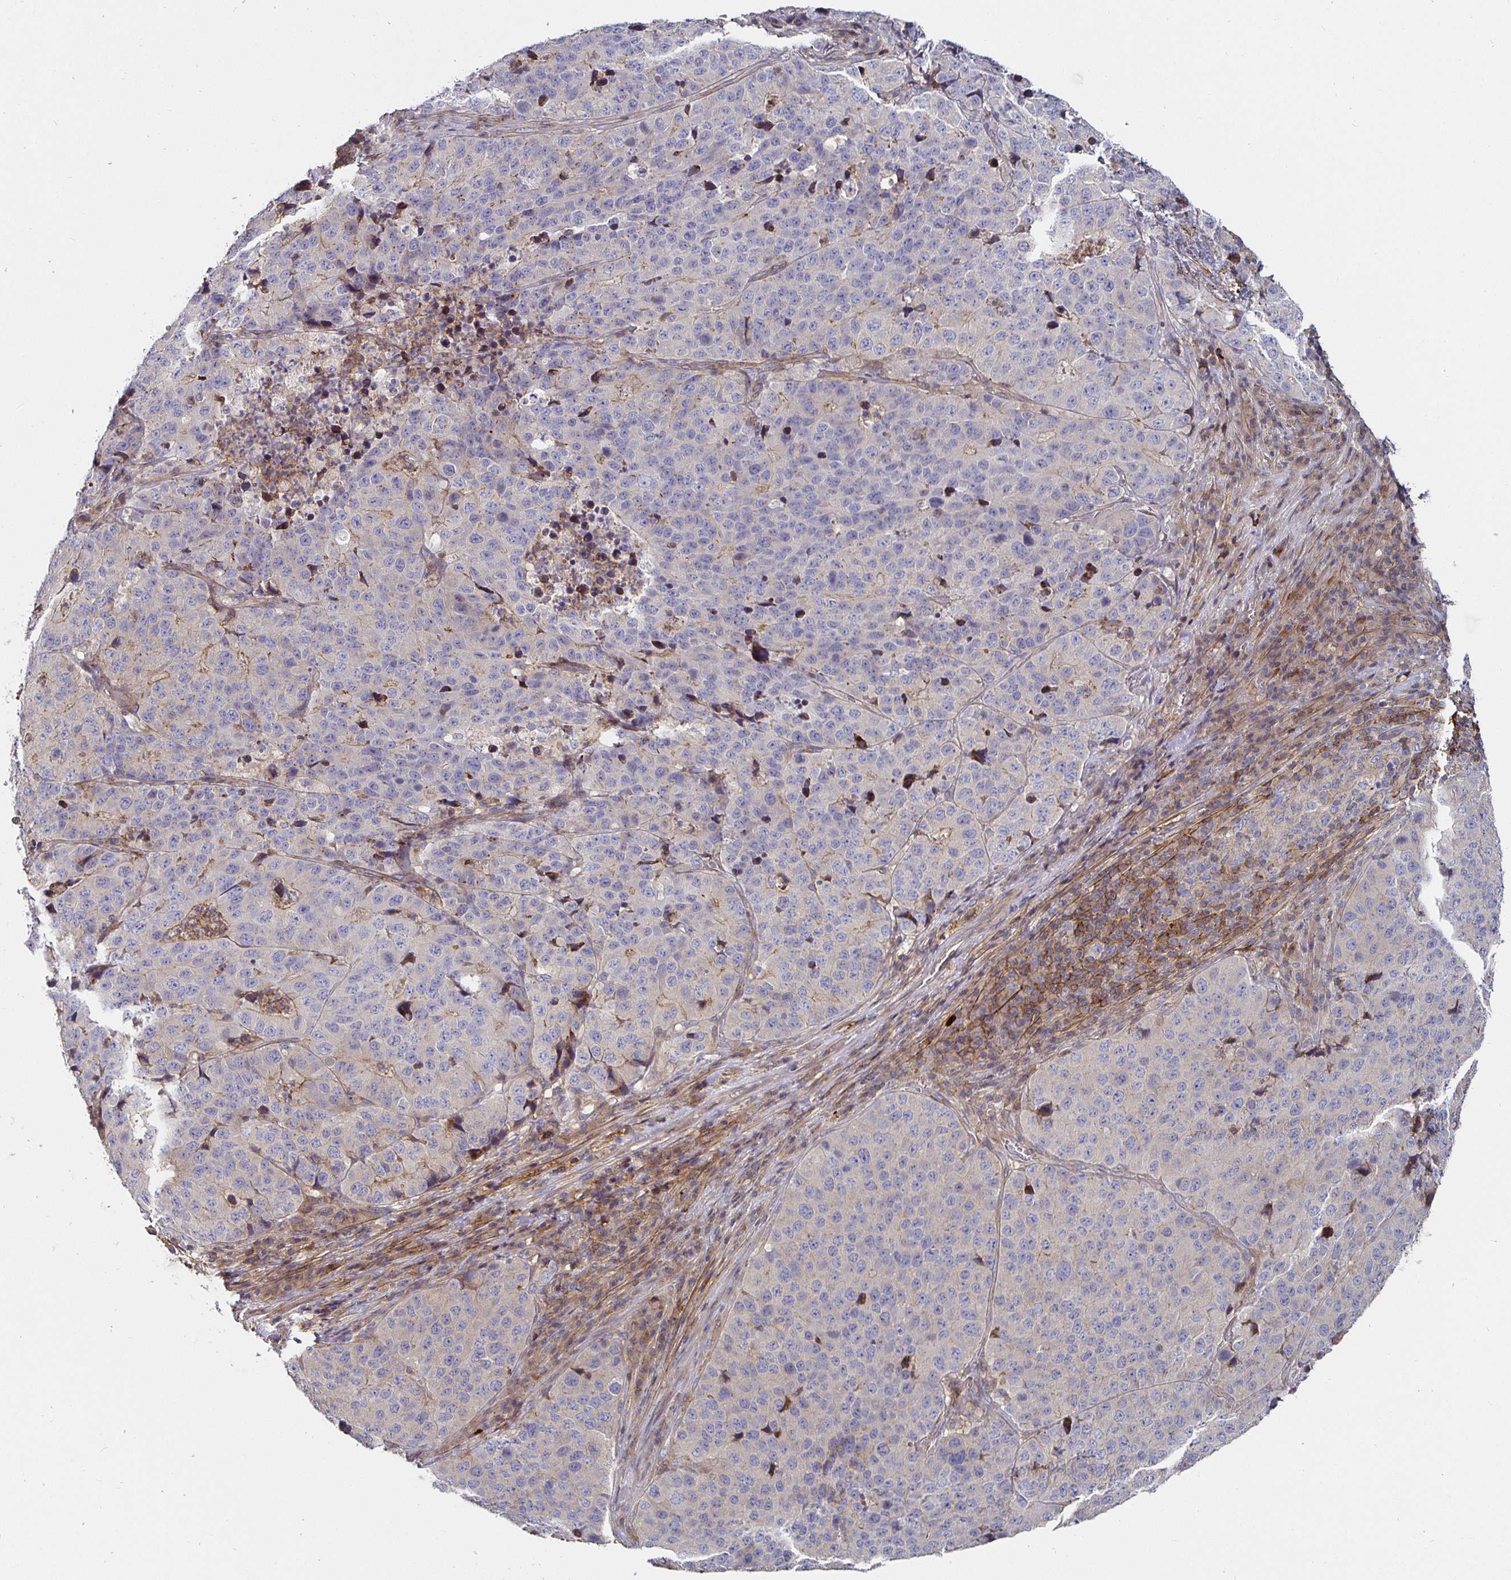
{"staining": {"intensity": "negative", "quantity": "none", "location": "none"}, "tissue": "stomach cancer", "cell_type": "Tumor cells", "image_type": "cancer", "snomed": [{"axis": "morphology", "description": "Adenocarcinoma, NOS"}, {"axis": "topography", "description": "Stomach"}], "caption": "There is no significant positivity in tumor cells of stomach cancer.", "gene": "GJA4", "patient": {"sex": "male", "age": 71}}